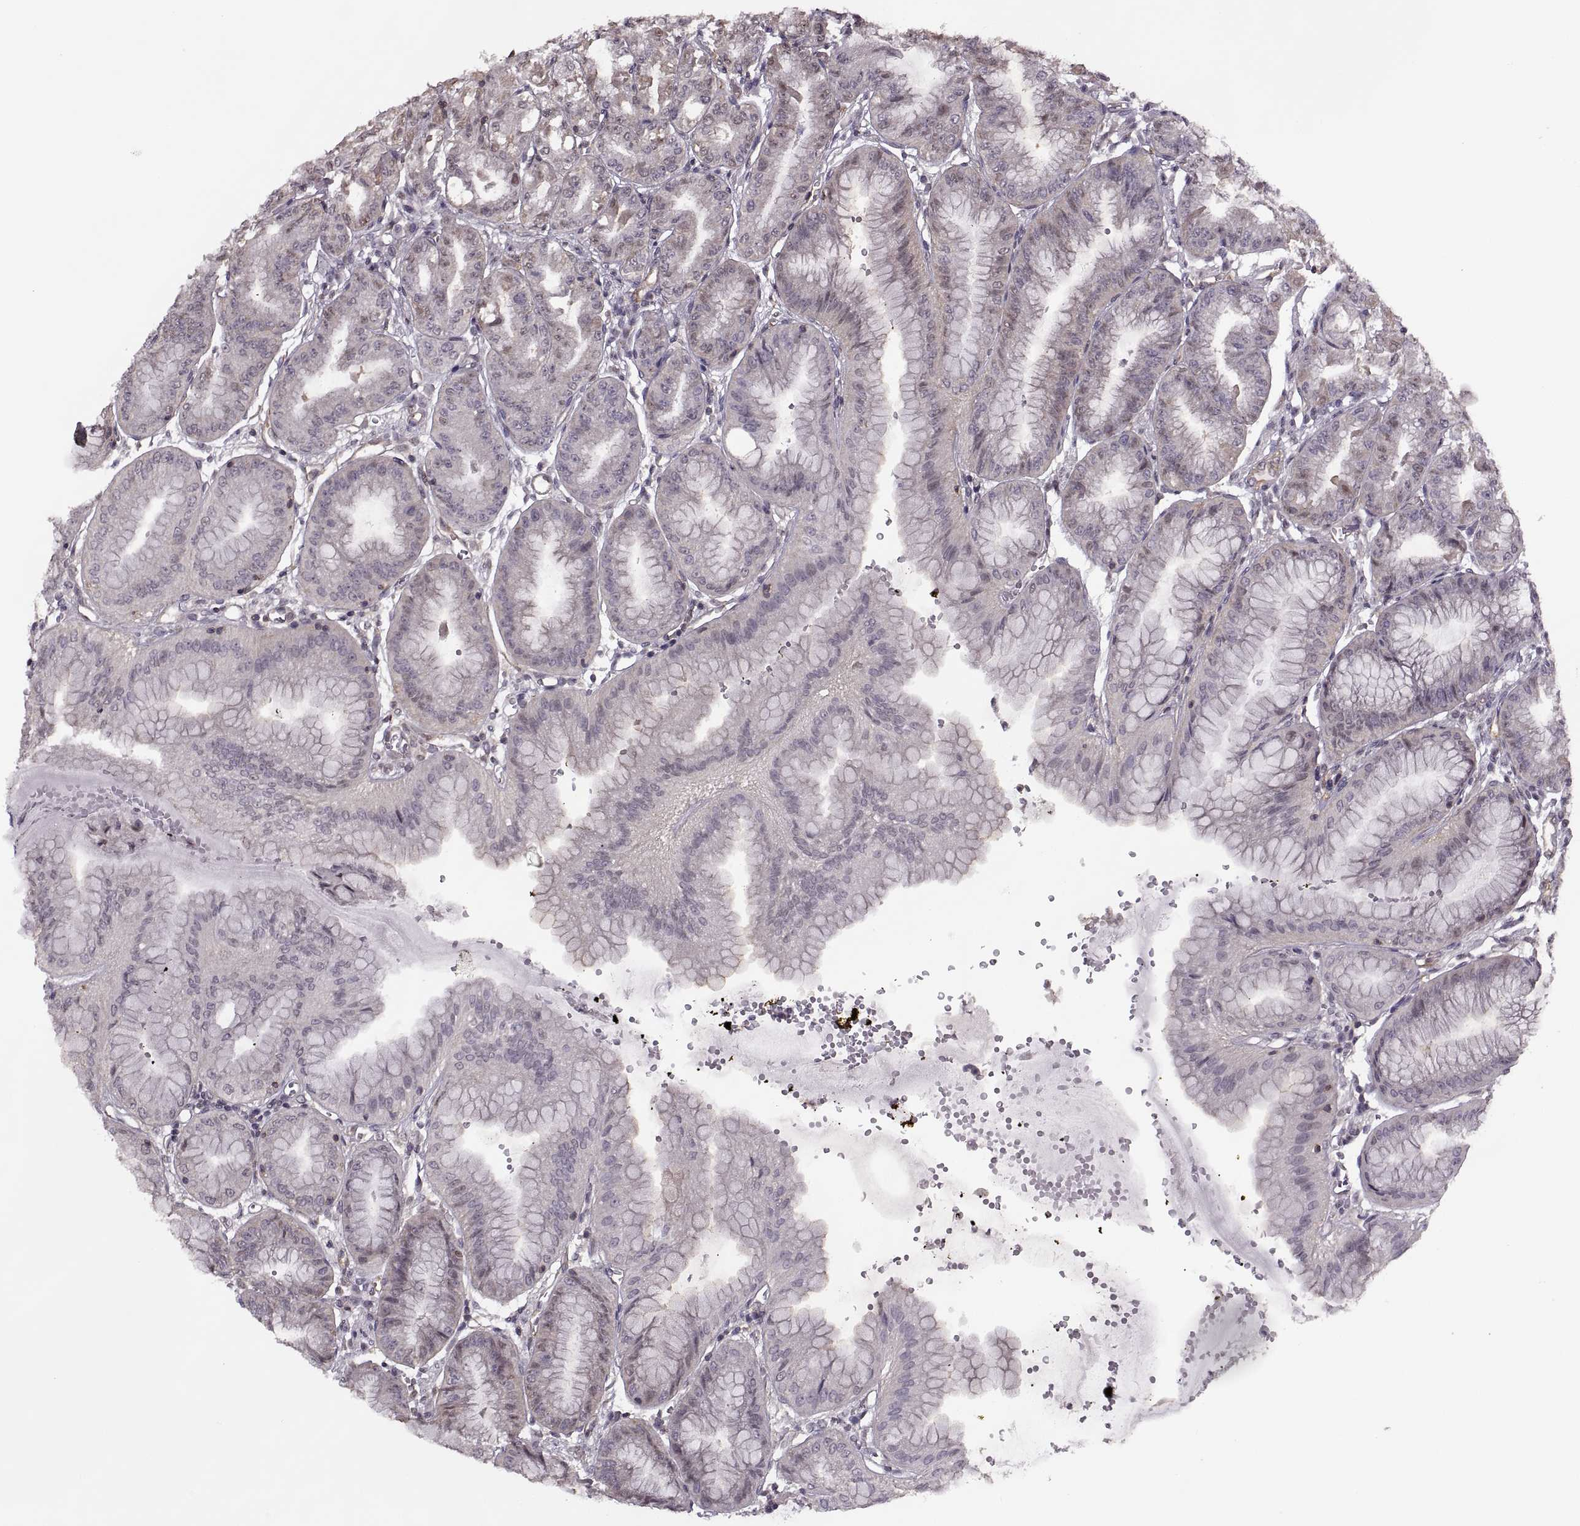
{"staining": {"intensity": "negative", "quantity": "none", "location": "none"}, "tissue": "stomach", "cell_type": "Glandular cells", "image_type": "normal", "snomed": [{"axis": "morphology", "description": "Normal tissue, NOS"}, {"axis": "topography", "description": "Stomach, lower"}], "caption": "This is an immunohistochemistry photomicrograph of normal stomach. There is no positivity in glandular cells.", "gene": "LUZP2", "patient": {"sex": "male", "age": 71}}